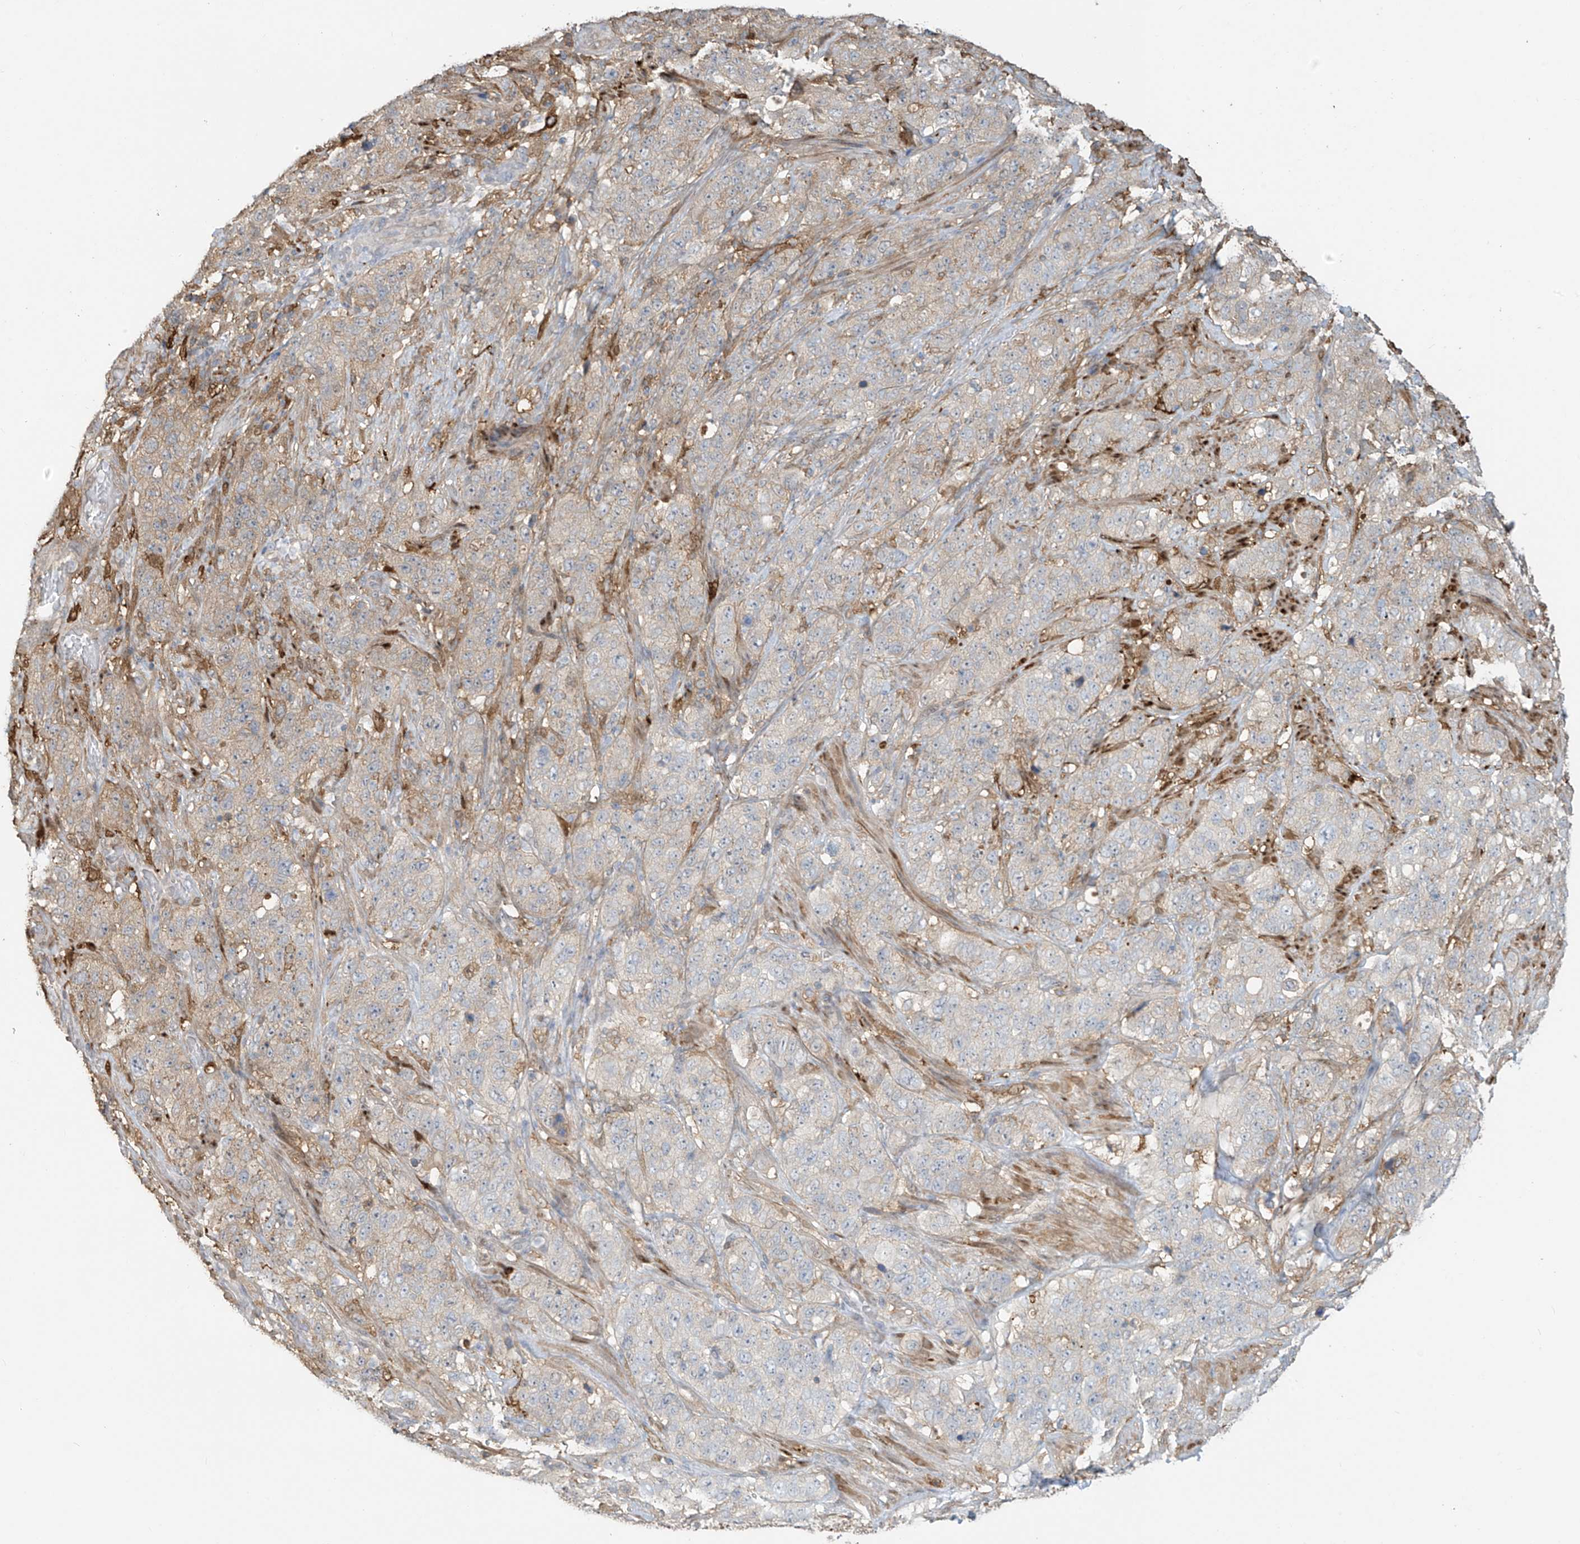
{"staining": {"intensity": "negative", "quantity": "none", "location": "none"}, "tissue": "stomach cancer", "cell_type": "Tumor cells", "image_type": "cancer", "snomed": [{"axis": "morphology", "description": "Adenocarcinoma, NOS"}, {"axis": "topography", "description": "Stomach"}], "caption": "Histopathology image shows no protein staining in tumor cells of stomach cancer (adenocarcinoma) tissue. (DAB immunohistochemistry with hematoxylin counter stain).", "gene": "TAGAP", "patient": {"sex": "male", "age": 48}}